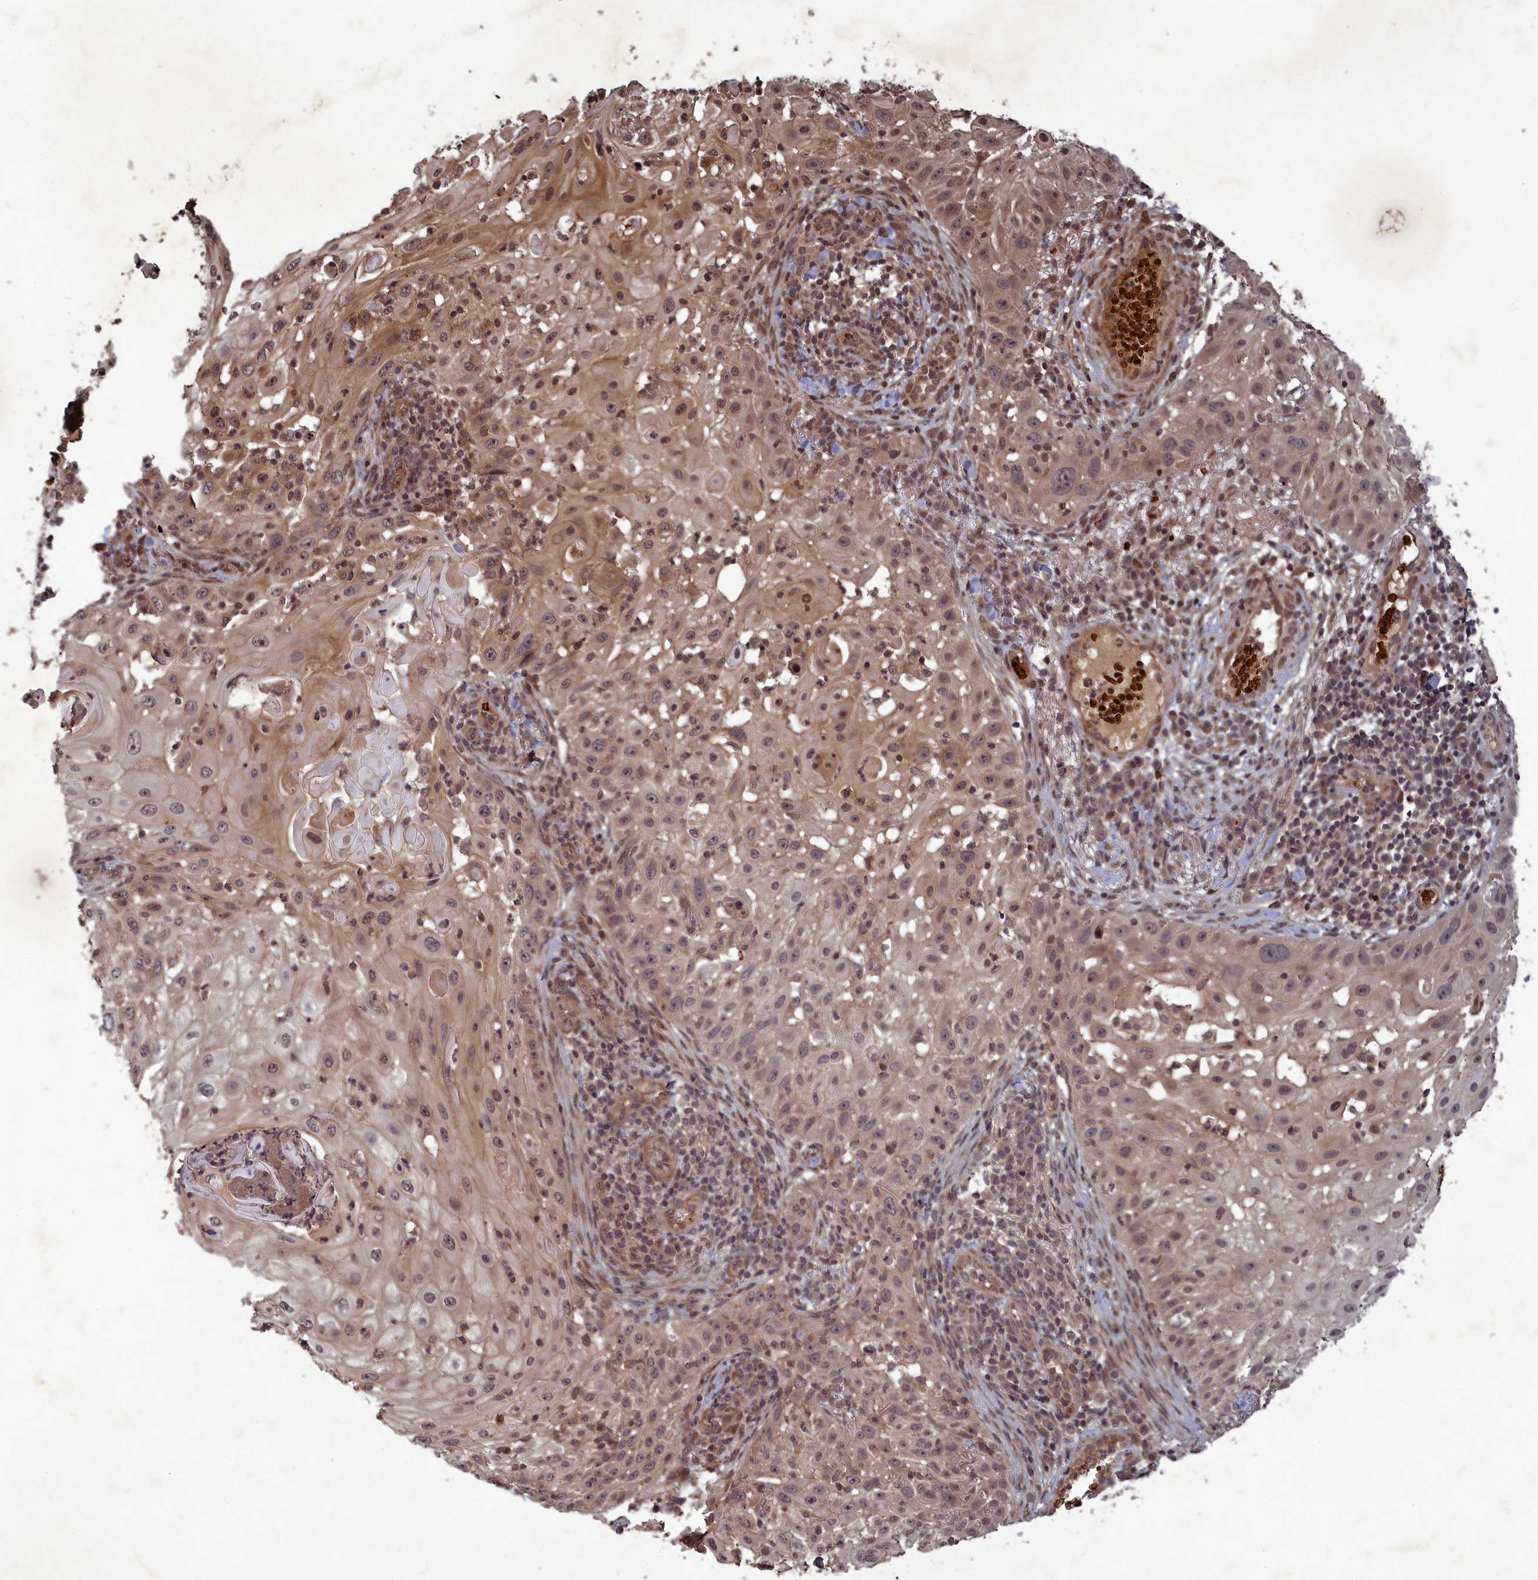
{"staining": {"intensity": "moderate", "quantity": ">75%", "location": "cytoplasmic/membranous,nuclear"}, "tissue": "skin cancer", "cell_type": "Tumor cells", "image_type": "cancer", "snomed": [{"axis": "morphology", "description": "Squamous cell carcinoma, NOS"}, {"axis": "topography", "description": "Skin"}], "caption": "Approximately >75% of tumor cells in human skin cancer demonstrate moderate cytoplasmic/membranous and nuclear protein positivity as visualized by brown immunohistochemical staining.", "gene": "SRMS", "patient": {"sex": "female", "age": 44}}